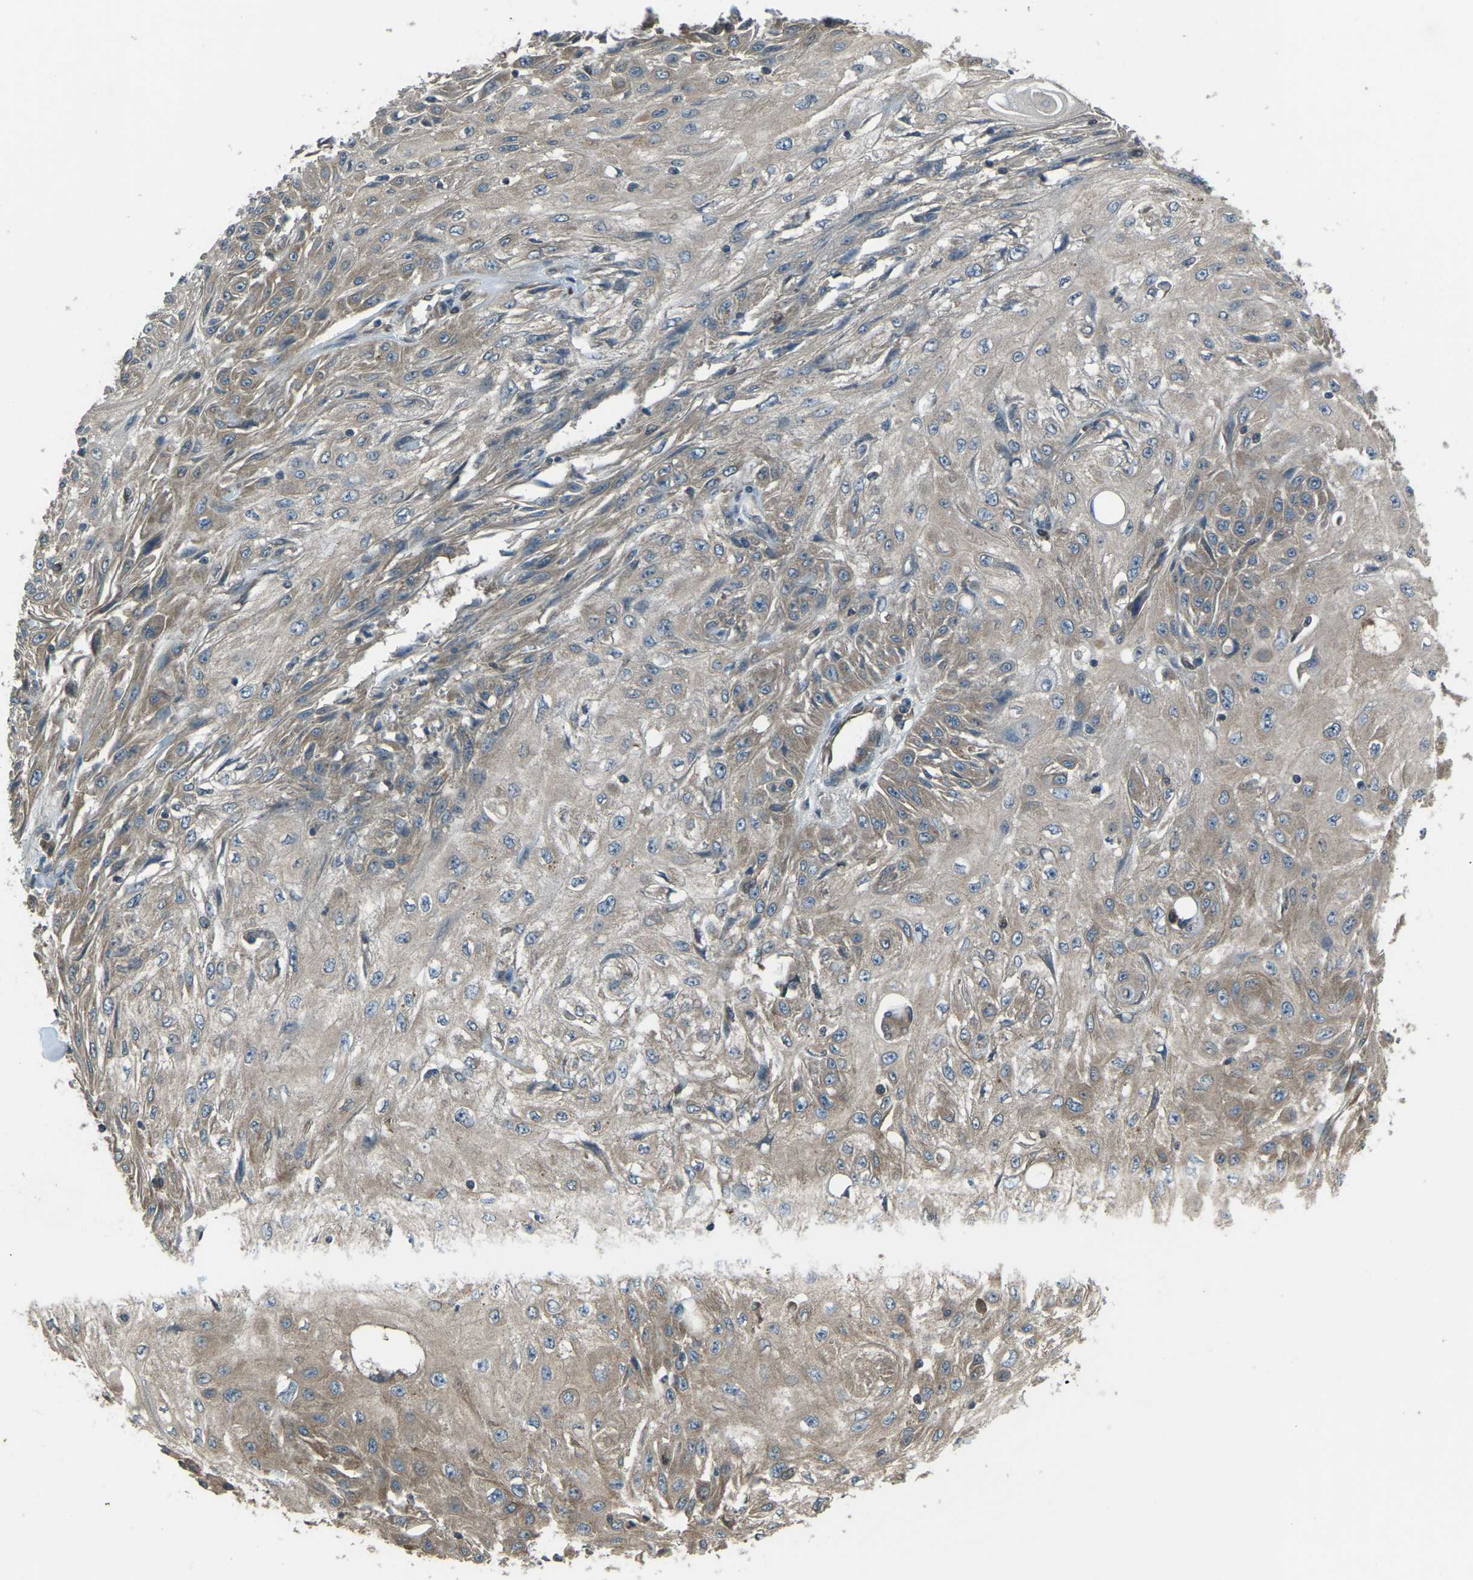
{"staining": {"intensity": "weak", "quantity": ">75%", "location": "cytoplasmic/membranous"}, "tissue": "skin cancer", "cell_type": "Tumor cells", "image_type": "cancer", "snomed": [{"axis": "morphology", "description": "Squamous cell carcinoma, NOS"}, {"axis": "topography", "description": "Skin"}], "caption": "Weak cytoplasmic/membranous protein staining is seen in approximately >75% of tumor cells in skin cancer.", "gene": "AIMP1", "patient": {"sex": "male", "age": 75}}